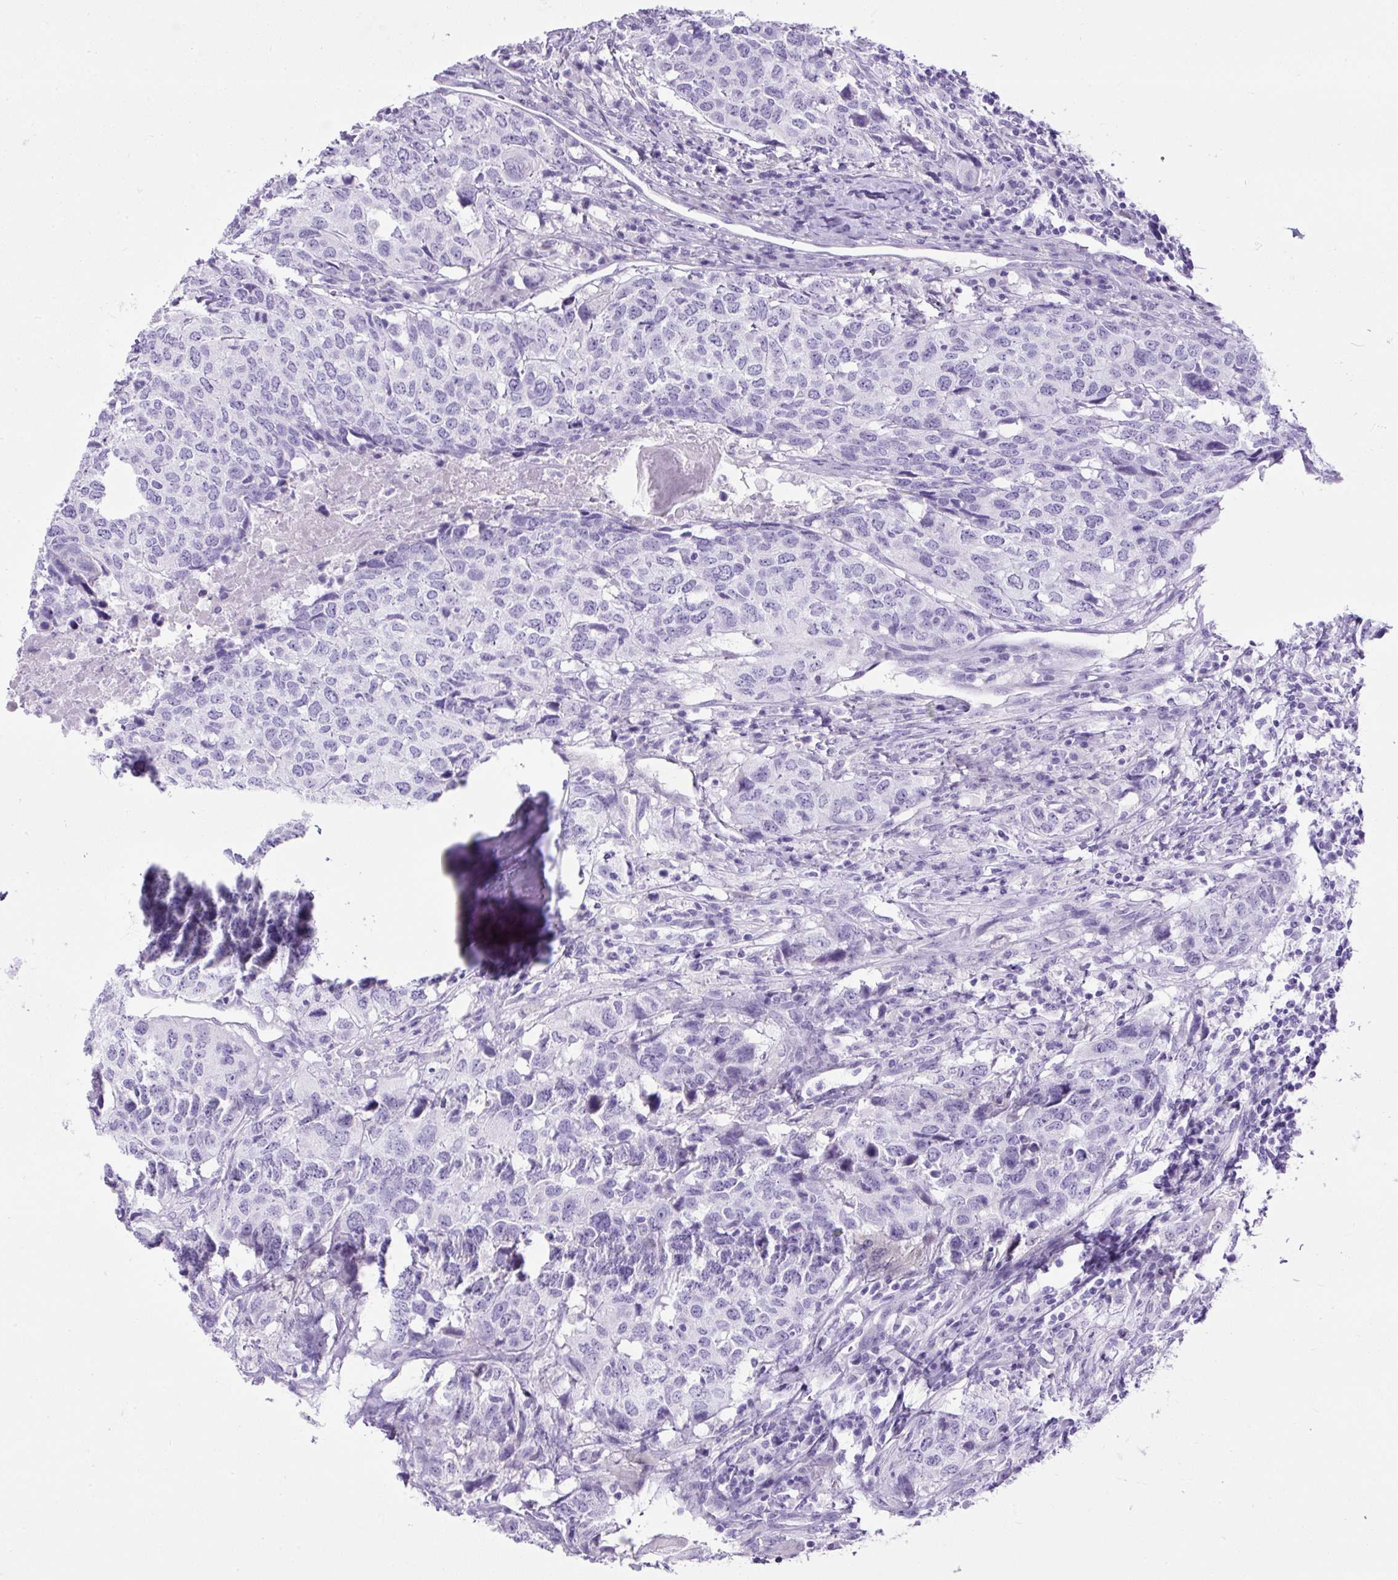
{"staining": {"intensity": "negative", "quantity": "none", "location": "none"}, "tissue": "head and neck cancer", "cell_type": "Tumor cells", "image_type": "cancer", "snomed": [{"axis": "morphology", "description": "Normal tissue, NOS"}, {"axis": "morphology", "description": "Squamous cell carcinoma, NOS"}, {"axis": "topography", "description": "Skeletal muscle"}, {"axis": "topography", "description": "Vascular tissue"}, {"axis": "topography", "description": "Peripheral nerve tissue"}, {"axis": "topography", "description": "Head-Neck"}], "caption": "This is an immunohistochemistry photomicrograph of human head and neck squamous cell carcinoma. There is no staining in tumor cells.", "gene": "UPP1", "patient": {"sex": "male", "age": 66}}